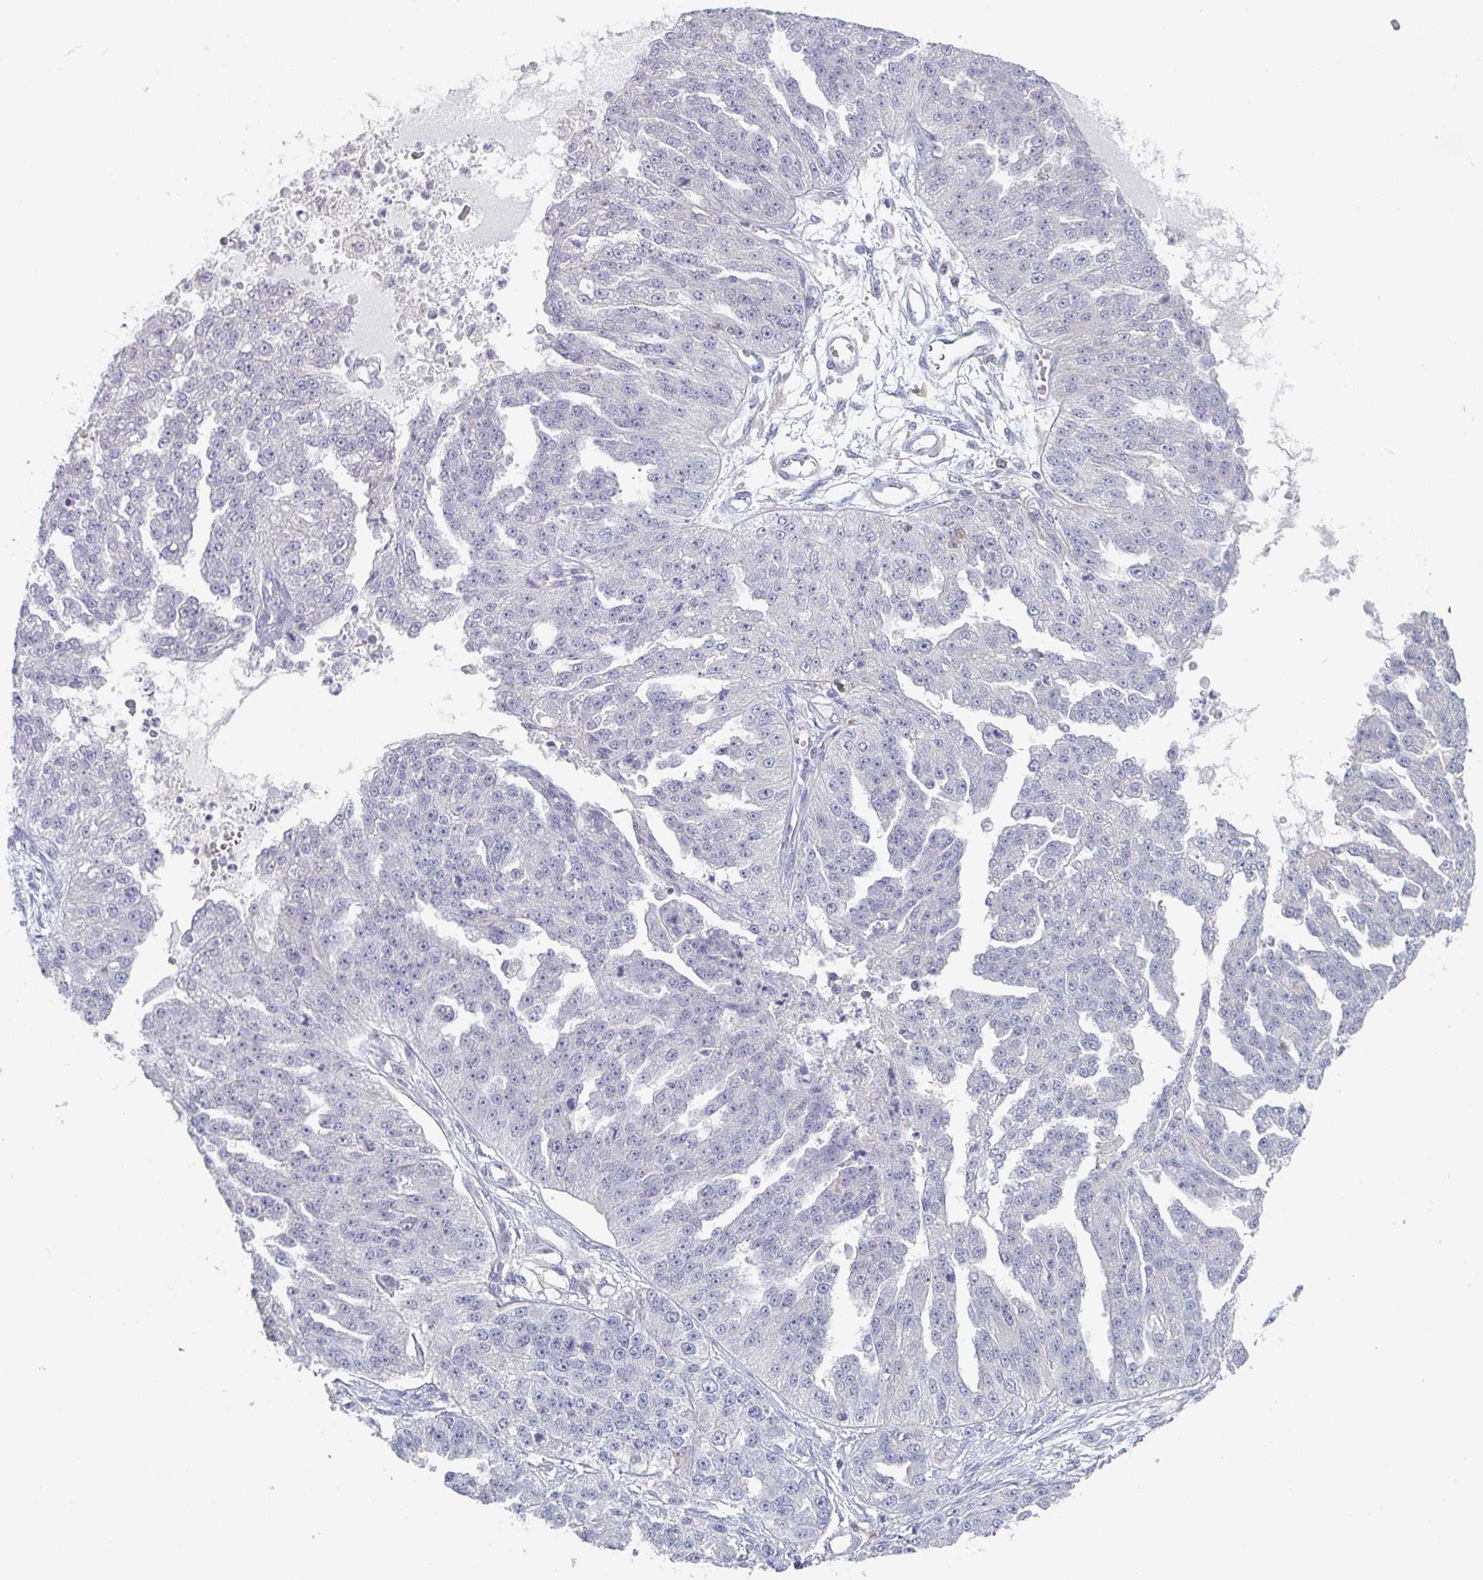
{"staining": {"intensity": "negative", "quantity": "none", "location": "none"}, "tissue": "ovarian cancer", "cell_type": "Tumor cells", "image_type": "cancer", "snomed": [{"axis": "morphology", "description": "Cystadenocarcinoma, serous, NOS"}, {"axis": "topography", "description": "Ovary"}], "caption": "DAB immunohistochemical staining of ovarian serous cystadenocarcinoma demonstrates no significant staining in tumor cells.", "gene": "DISP2", "patient": {"sex": "female", "age": 58}}